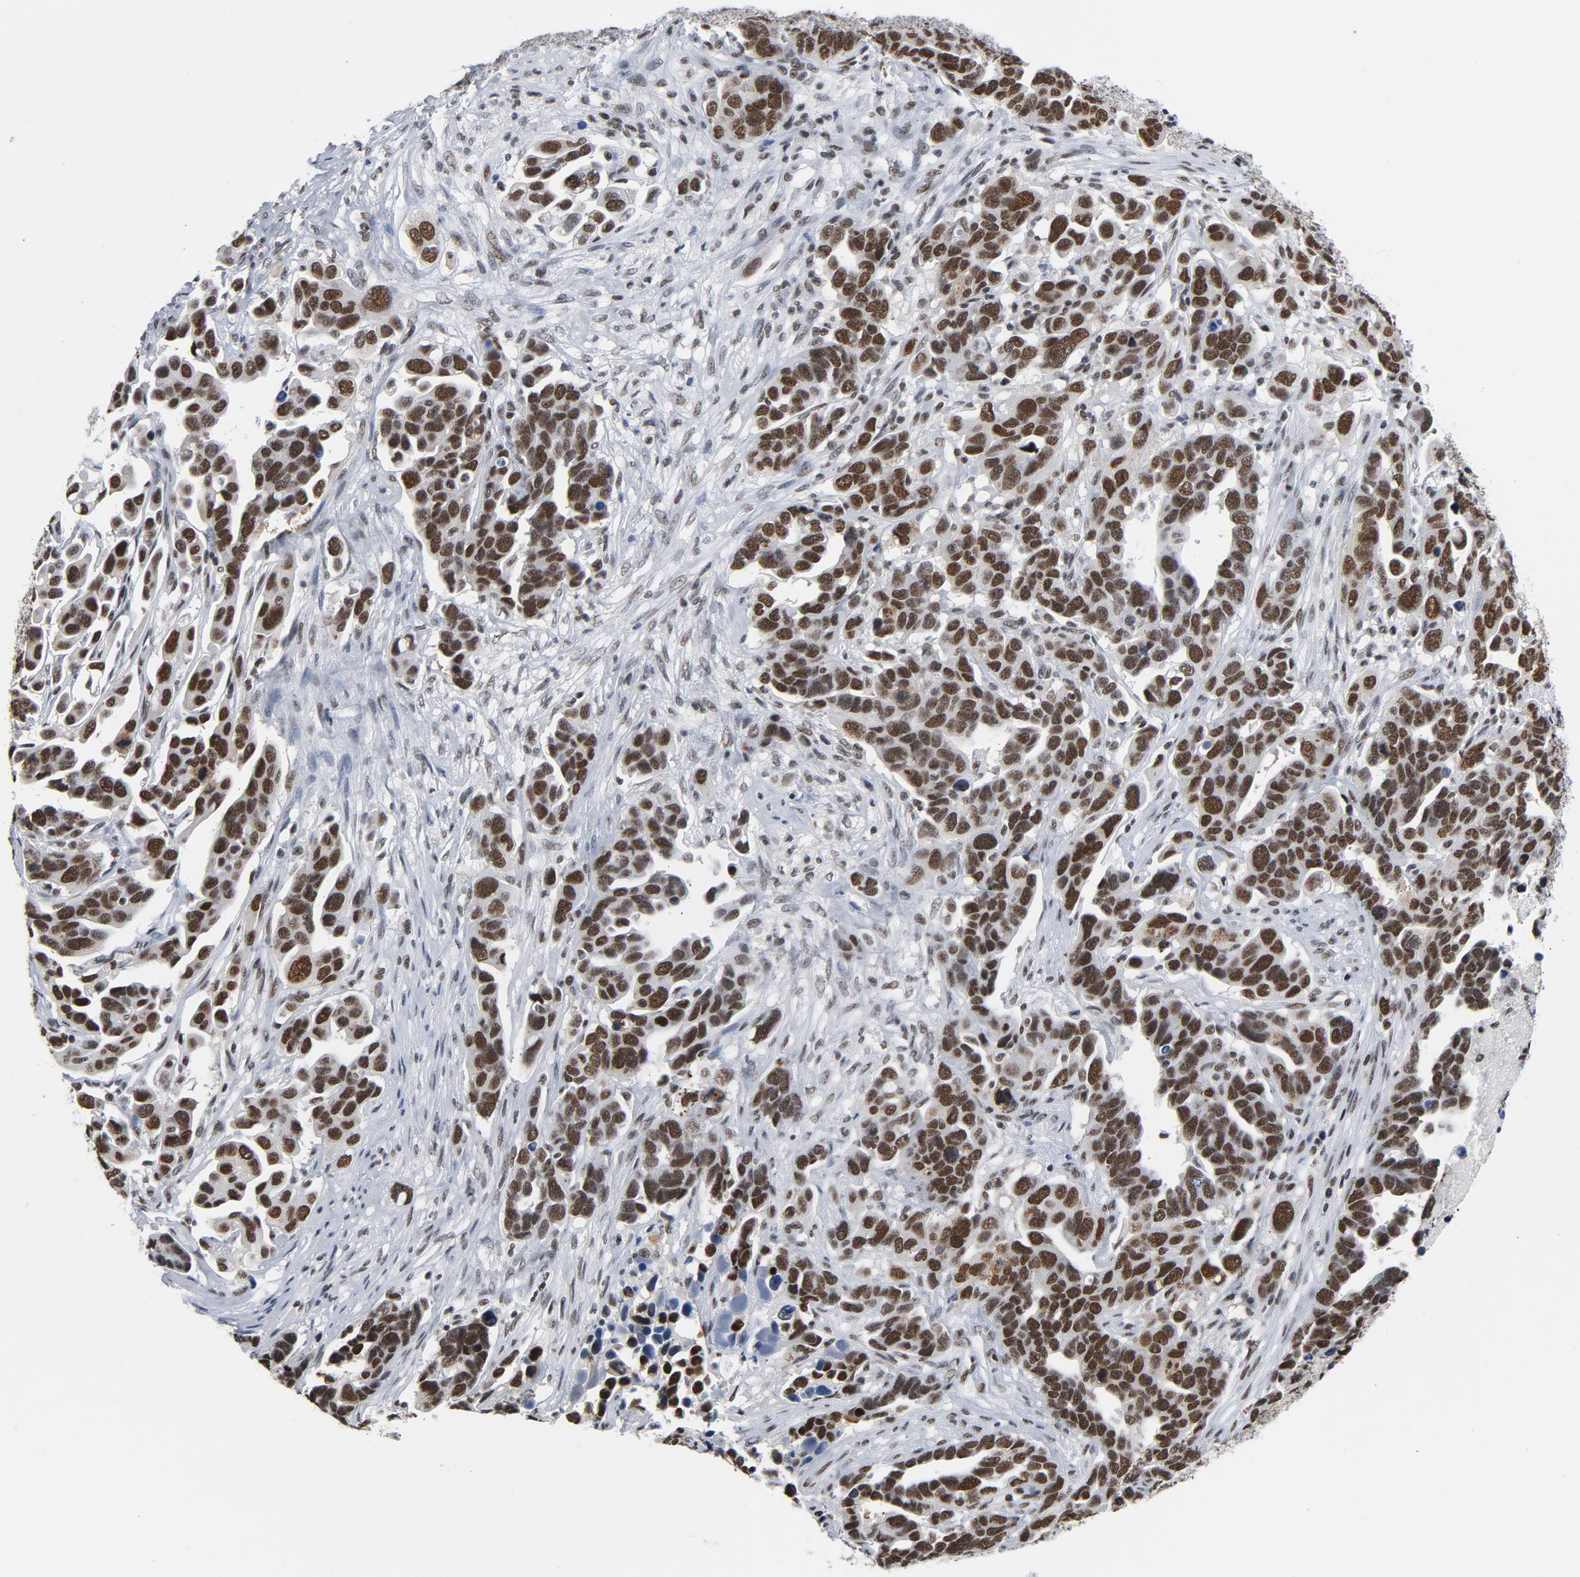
{"staining": {"intensity": "strong", "quantity": ">75%", "location": "nuclear"}, "tissue": "ovarian cancer", "cell_type": "Tumor cells", "image_type": "cancer", "snomed": [{"axis": "morphology", "description": "Cystadenocarcinoma, serous, NOS"}, {"axis": "topography", "description": "Ovary"}], "caption": "Human ovarian serous cystadenocarcinoma stained with a brown dye shows strong nuclear positive staining in about >75% of tumor cells.", "gene": "CSTF2", "patient": {"sex": "female", "age": 54}}